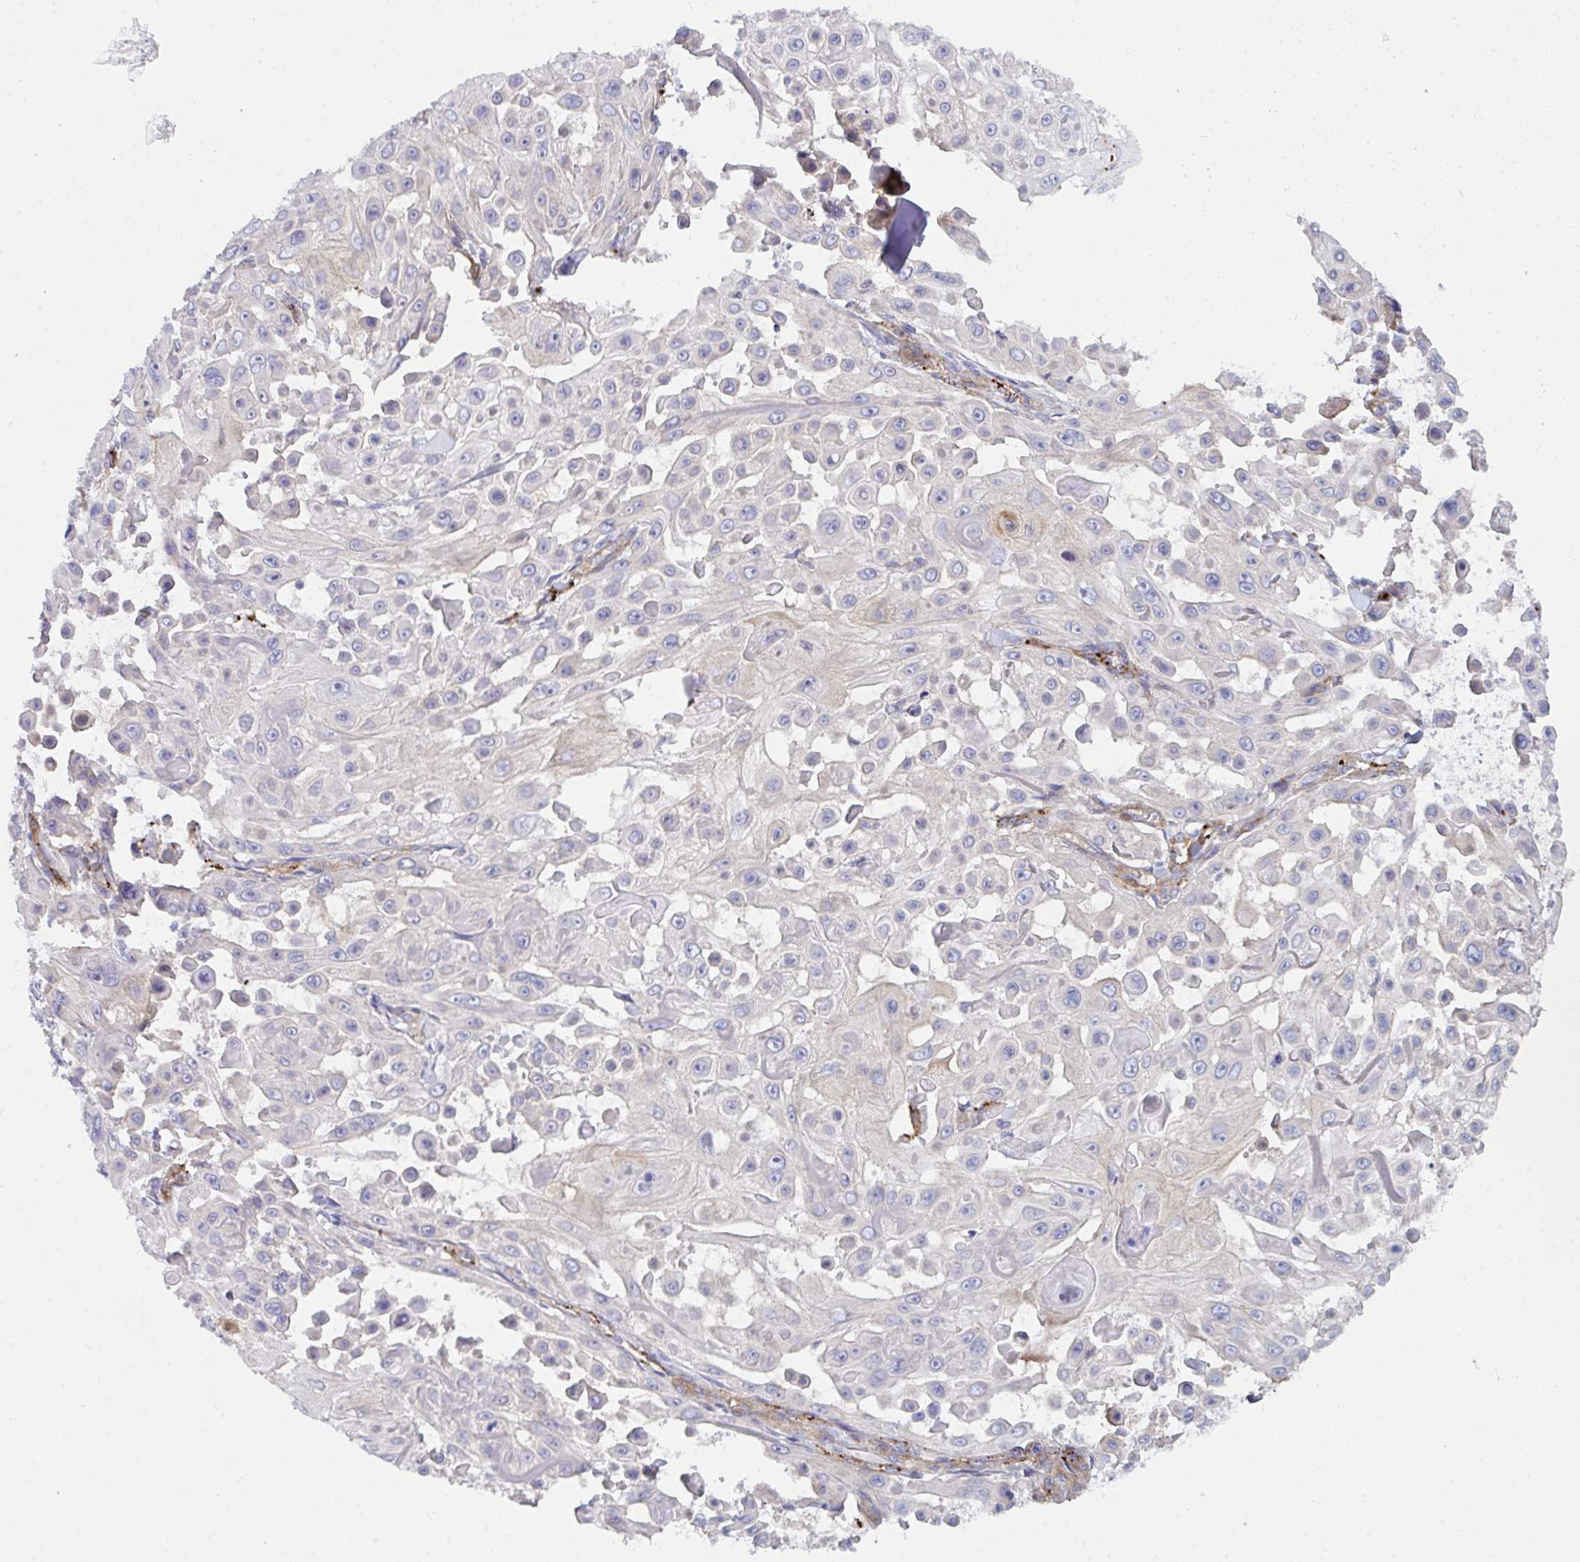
{"staining": {"intensity": "negative", "quantity": "none", "location": "none"}, "tissue": "skin cancer", "cell_type": "Tumor cells", "image_type": "cancer", "snomed": [{"axis": "morphology", "description": "Squamous cell carcinoma, NOS"}, {"axis": "topography", "description": "Skin"}], "caption": "IHC histopathology image of neoplastic tissue: human skin cancer stained with DAB reveals no significant protein expression in tumor cells.", "gene": "GAB1", "patient": {"sex": "male", "age": 91}}